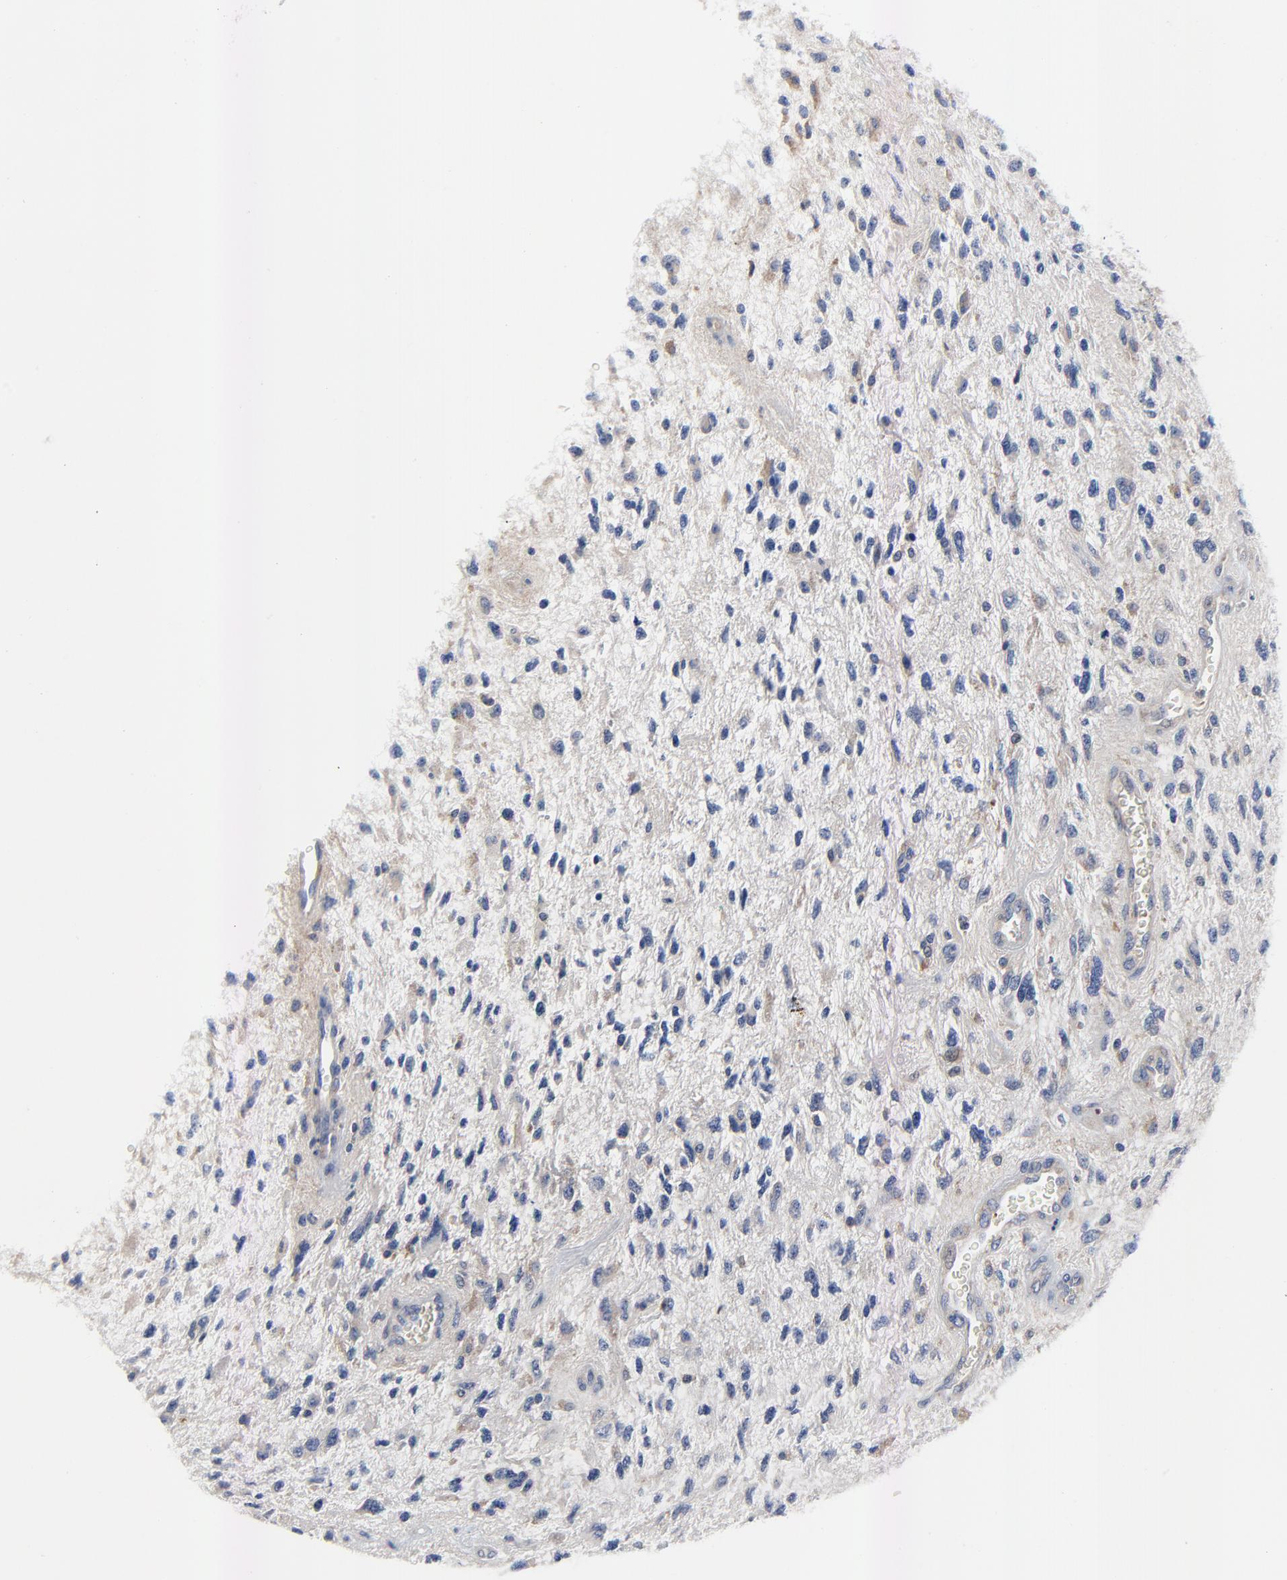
{"staining": {"intensity": "weak", "quantity": "<25%", "location": "cytoplasmic/membranous"}, "tissue": "glioma", "cell_type": "Tumor cells", "image_type": "cancer", "snomed": [{"axis": "morphology", "description": "Glioma, malignant, High grade"}, {"axis": "topography", "description": "Brain"}], "caption": "An immunohistochemistry micrograph of high-grade glioma (malignant) is shown. There is no staining in tumor cells of high-grade glioma (malignant).", "gene": "VAV2", "patient": {"sex": "female", "age": 60}}